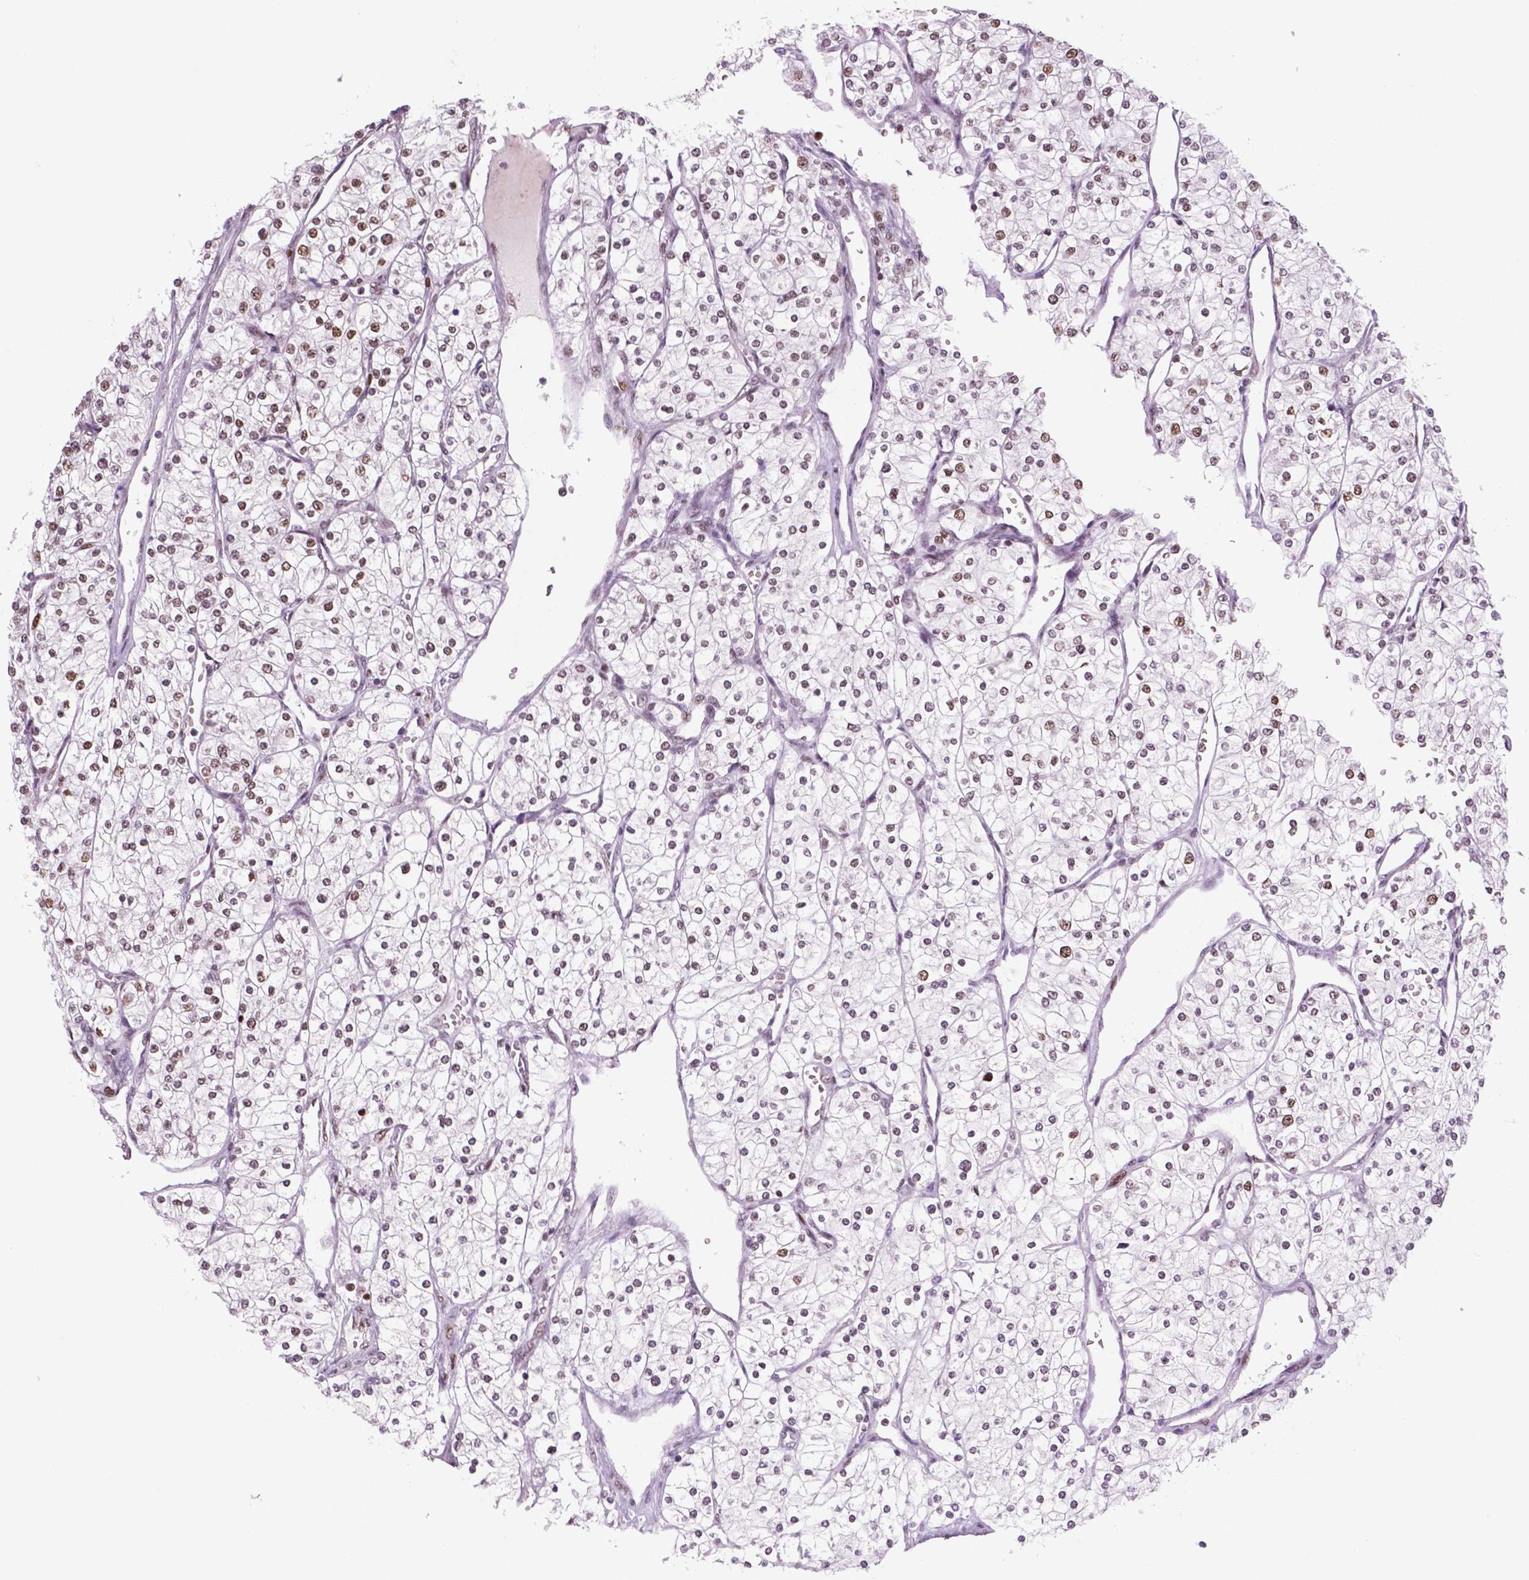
{"staining": {"intensity": "moderate", "quantity": "<25%", "location": "nuclear"}, "tissue": "renal cancer", "cell_type": "Tumor cells", "image_type": "cancer", "snomed": [{"axis": "morphology", "description": "Adenocarcinoma, NOS"}, {"axis": "topography", "description": "Kidney"}], "caption": "This is an image of immunohistochemistry staining of adenocarcinoma (renal), which shows moderate staining in the nuclear of tumor cells.", "gene": "MSH6", "patient": {"sex": "male", "age": 80}}